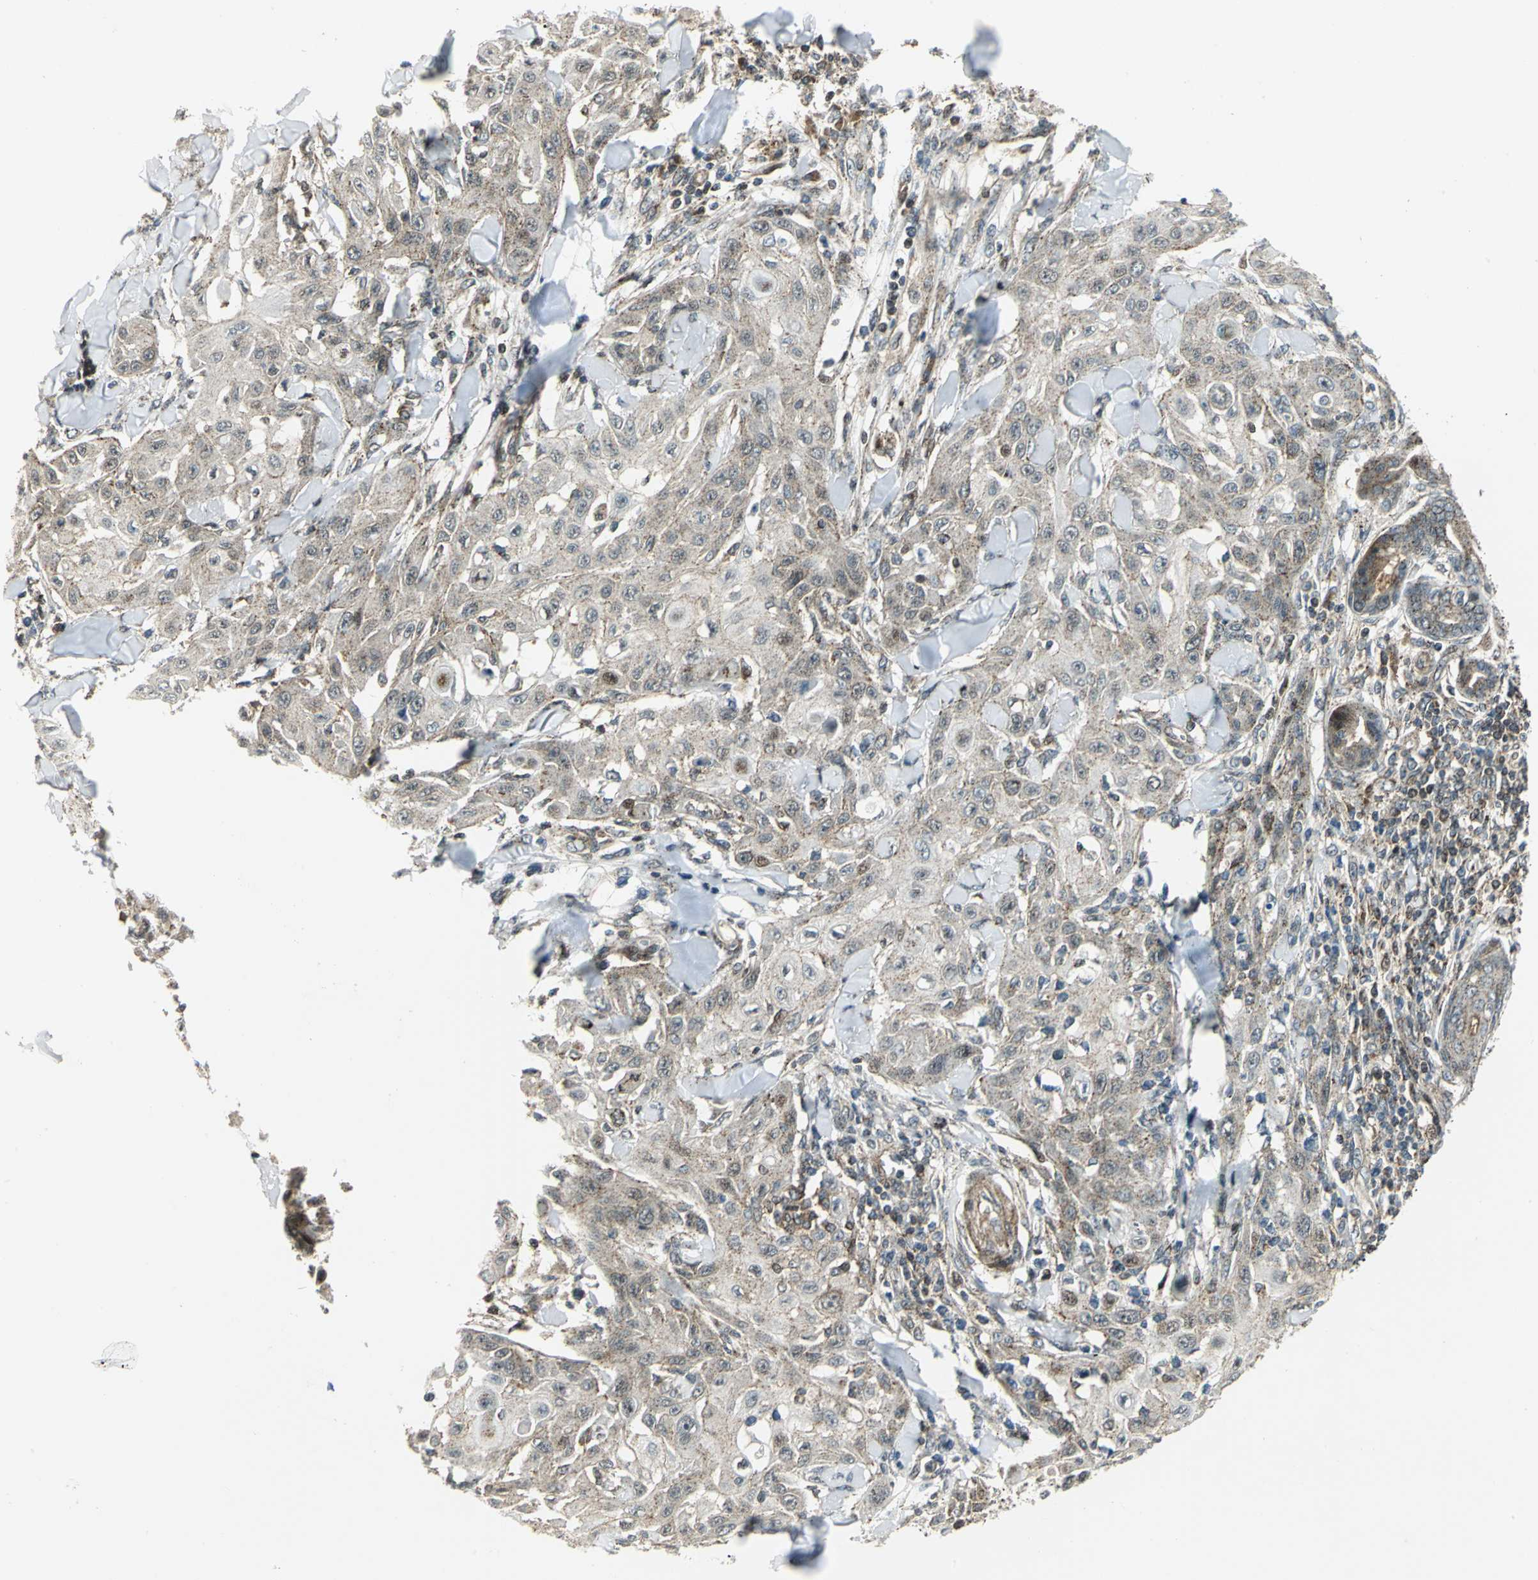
{"staining": {"intensity": "weak", "quantity": ">75%", "location": "cytoplasmic/membranous"}, "tissue": "skin cancer", "cell_type": "Tumor cells", "image_type": "cancer", "snomed": [{"axis": "morphology", "description": "Squamous cell carcinoma, NOS"}, {"axis": "topography", "description": "Skin"}], "caption": "A high-resolution micrograph shows immunohistochemistry staining of skin squamous cell carcinoma, which reveals weak cytoplasmic/membranous expression in approximately >75% of tumor cells.", "gene": "ATP6V1A", "patient": {"sex": "male", "age": 24}}